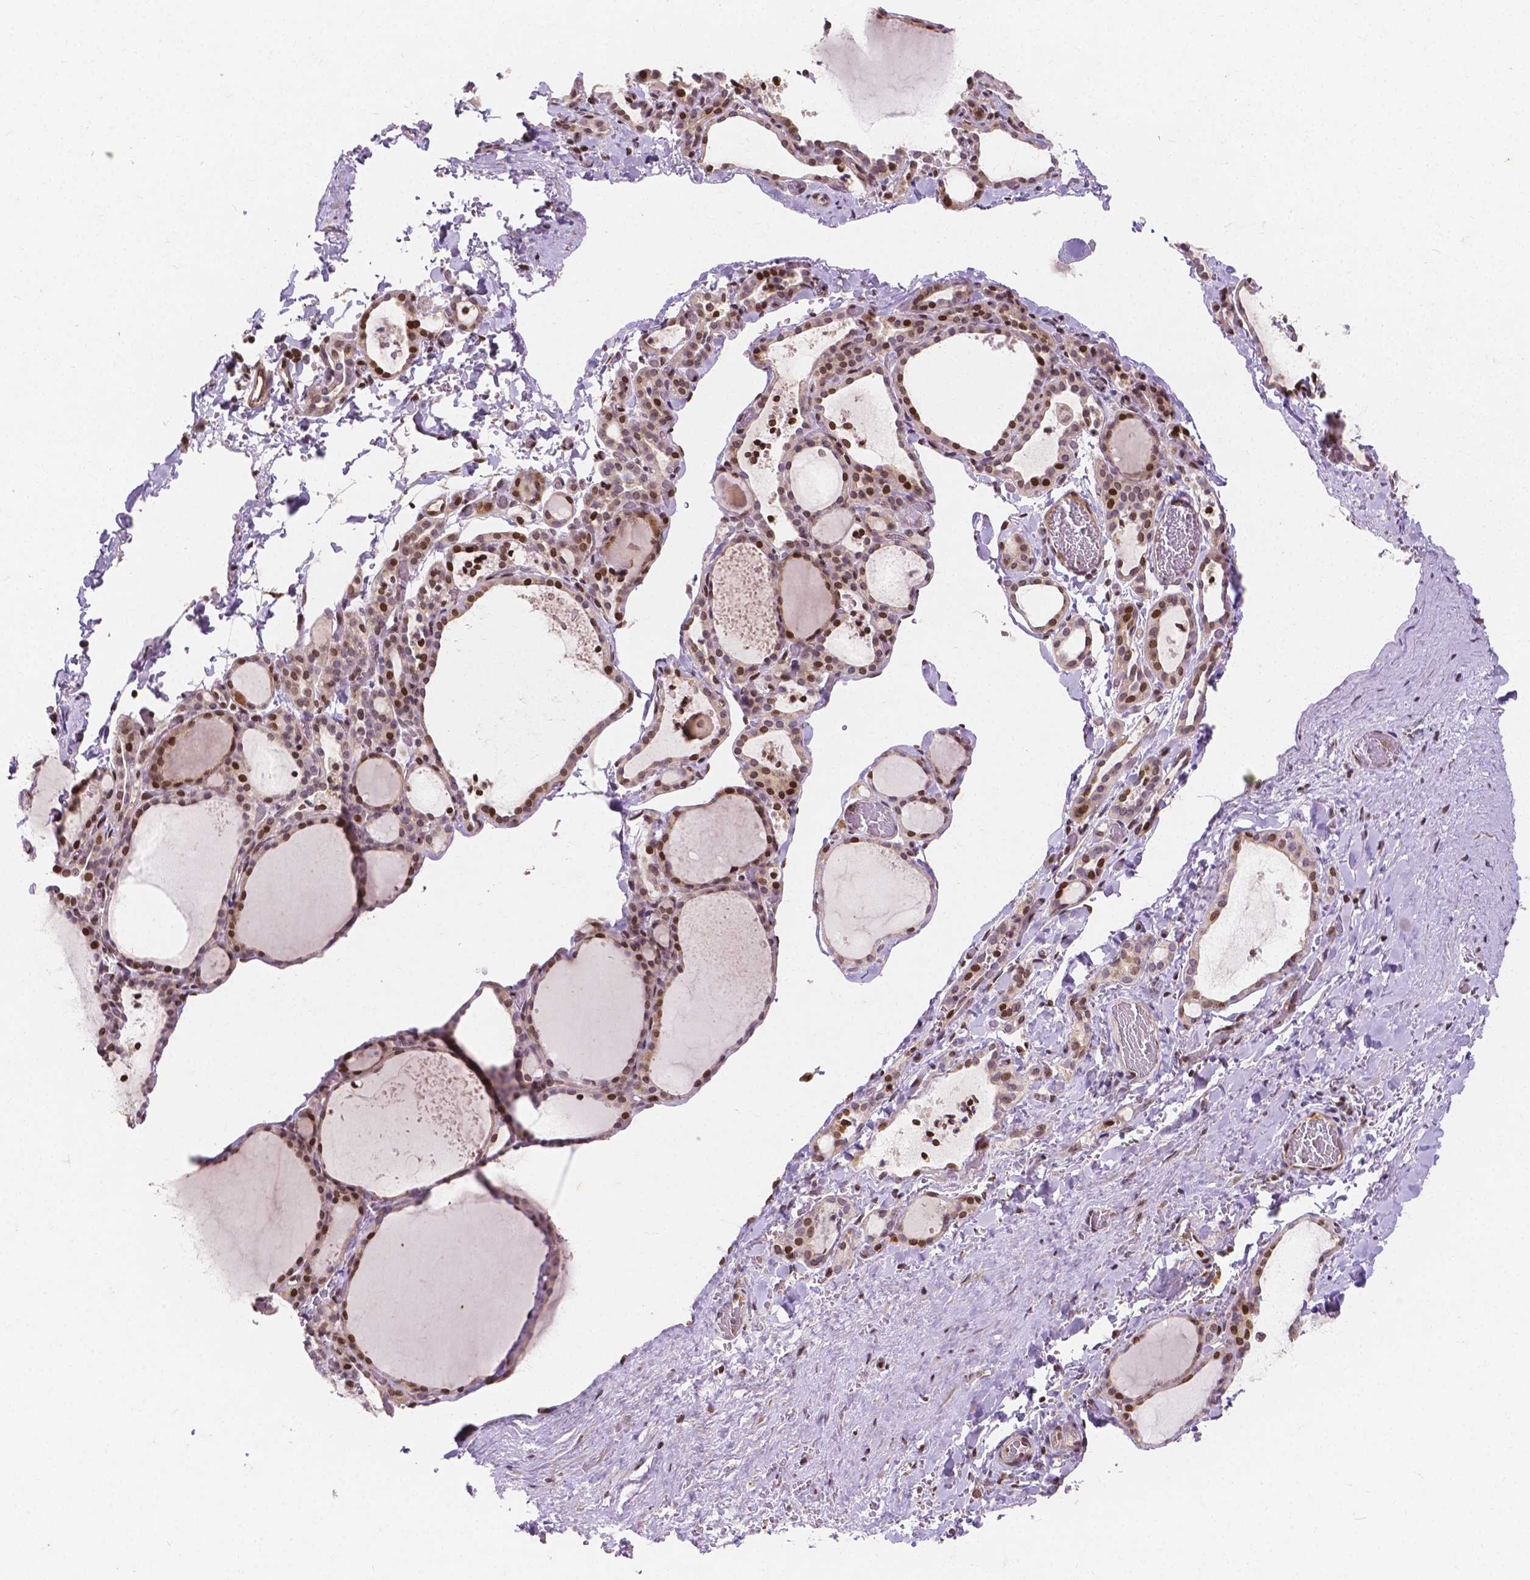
{"staining": {"intensity": "moderate", "quantity": "25%-75%", "location": "nuclear"}, "tissue": "thyroid gland", "cell_type": "Glandular cells", "image_type": "normal", "snomed": [{"axis": "morphology", "description": "Normal tissue, NOS"}, {"axis": "topography", "description": "Thyroid gland"}], "caption": "Immunohistochemical staining of unremarkable human thyroid gland reveals medium levels of moderate nuclear staining in approximately 25%-75% of glandular cells. The protein of interest is stained brown, and the nuclei are stained in blue (DAB IHC with brightfield microscopy, high magnification).", "gene": "PTPN18", "patient": {"sex": "female", "age": 22}}